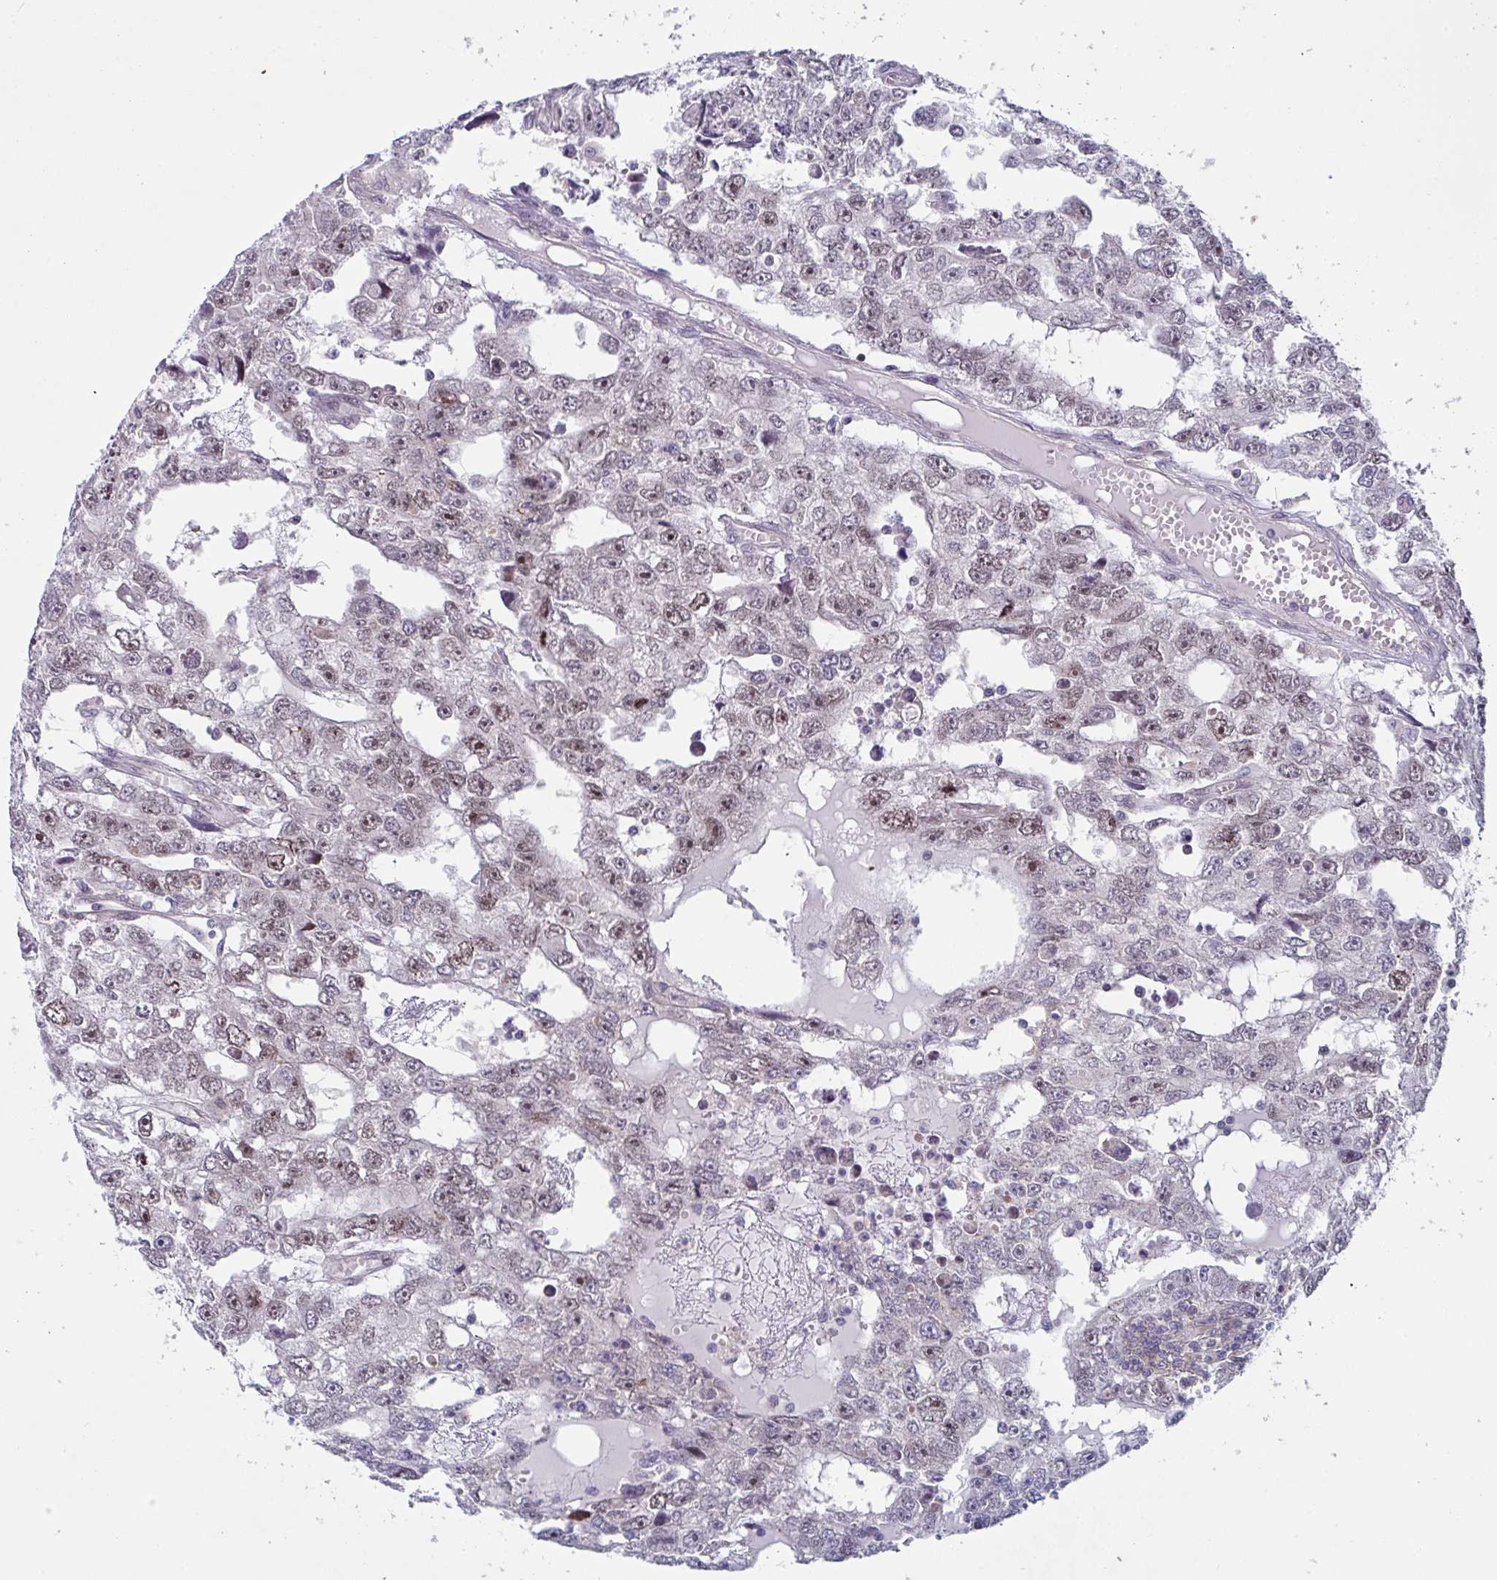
{"staining": {"intensity": "moderate", "quantity": "<25%", "location": "nuclear"}, "tissue": "testis cancer", "cell_type": "Tumor cells", "image_type": "cancer", "snomed": [{"axis": "morphology", "description": "Carcinoma, Embryonal, NOS"}, {"axis": "topography", "description": "Testis"}], "caption": "This histopathology image displays embryonal carcinoma (testis) stained with IHC to label a protein in brown. The nuclear of tumor cells show moderate positivity for the protein. Nuclei are counter-stained blue.", "gene": "RBM18", "patient": {"sex": "male", "age": 20}}